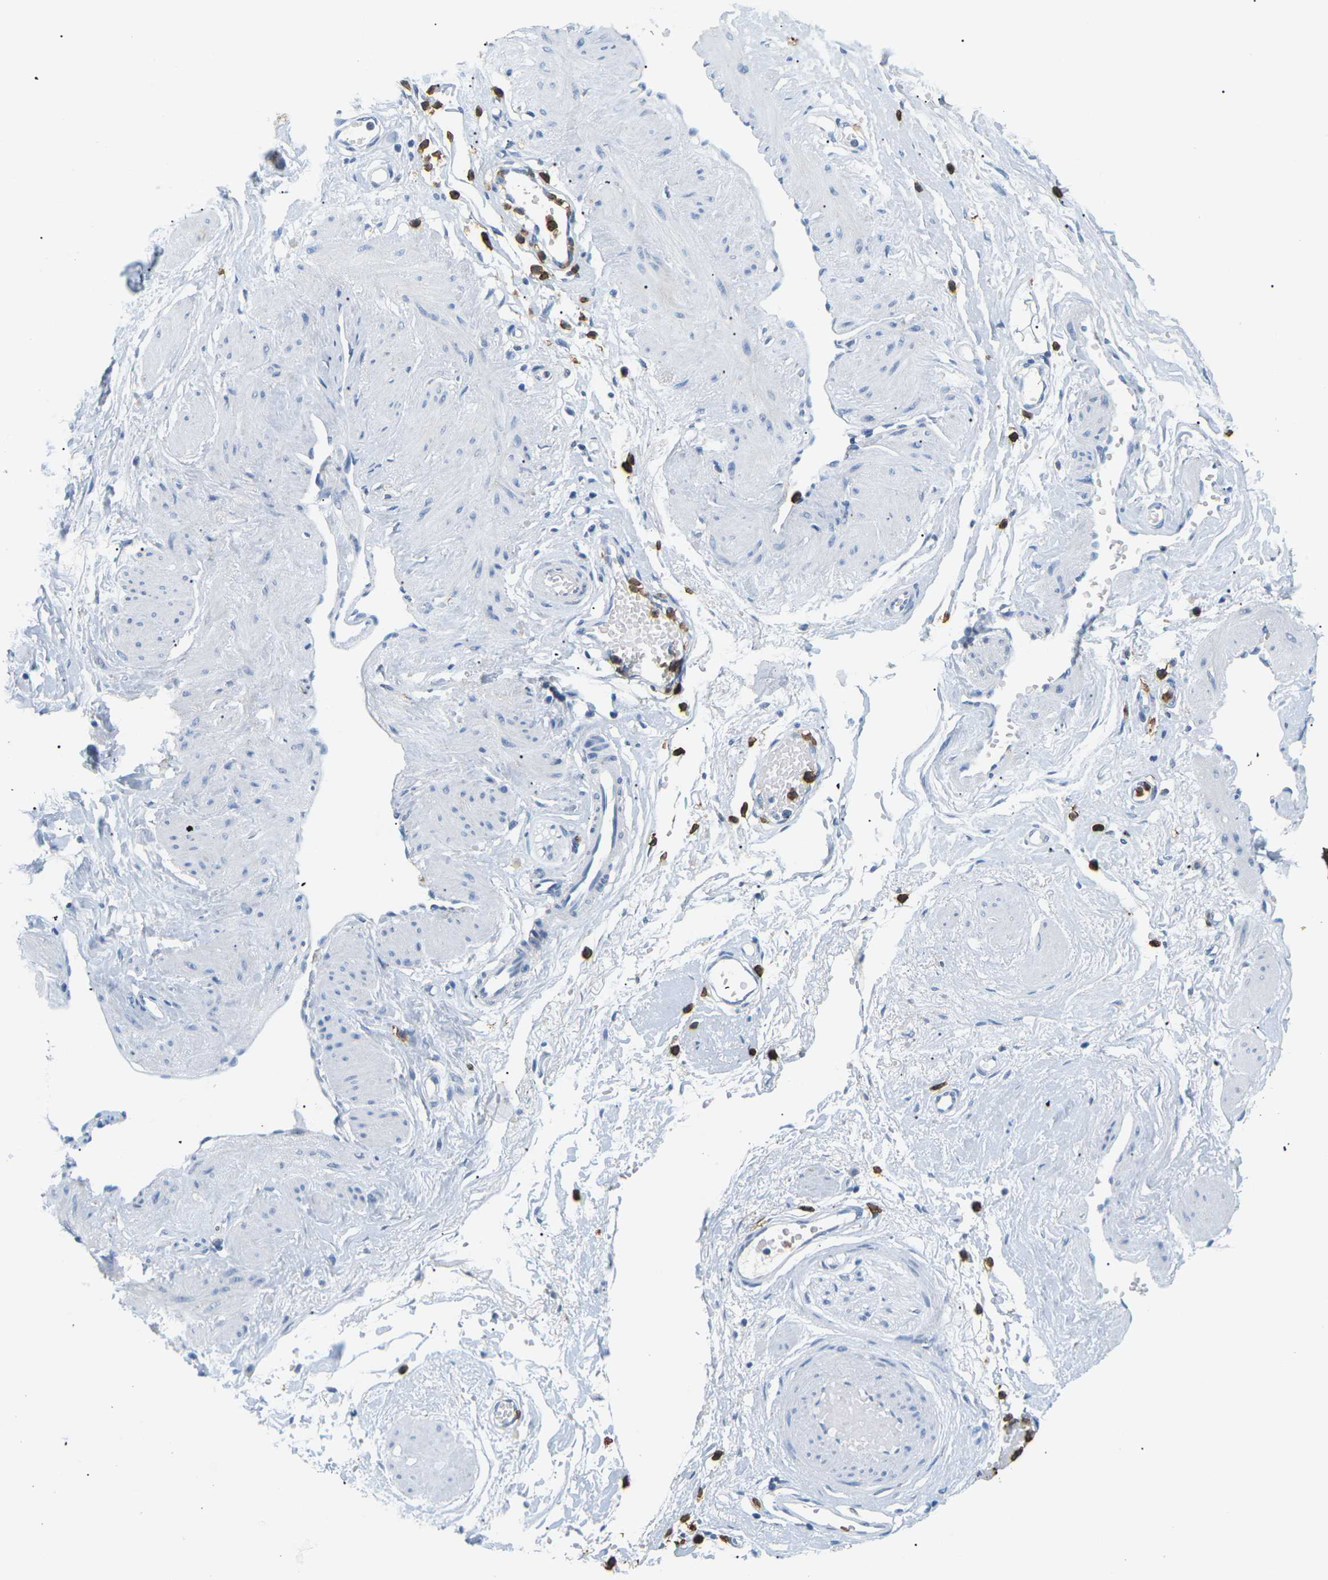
{"staining": {"intensity": "negative", "quantity": "none", "location": "none"}, "tissue": "adipose tissue", "cell_type": "Adipocytes", "image_type": "normal", "snomed": [{"axis": "morphology", "description": "Normal tissue, NOS"}, {"axis": "topography", "description": "Soft tissue"}, {"axis": "topography", "description": "Vascular tissue"}], "caption": "This is an IHC photomicrograph of normal human adipose tissue. There is no staining in adipocytes.", "gene": "ADM", "patient": {"sex": "female", "age": 35}}